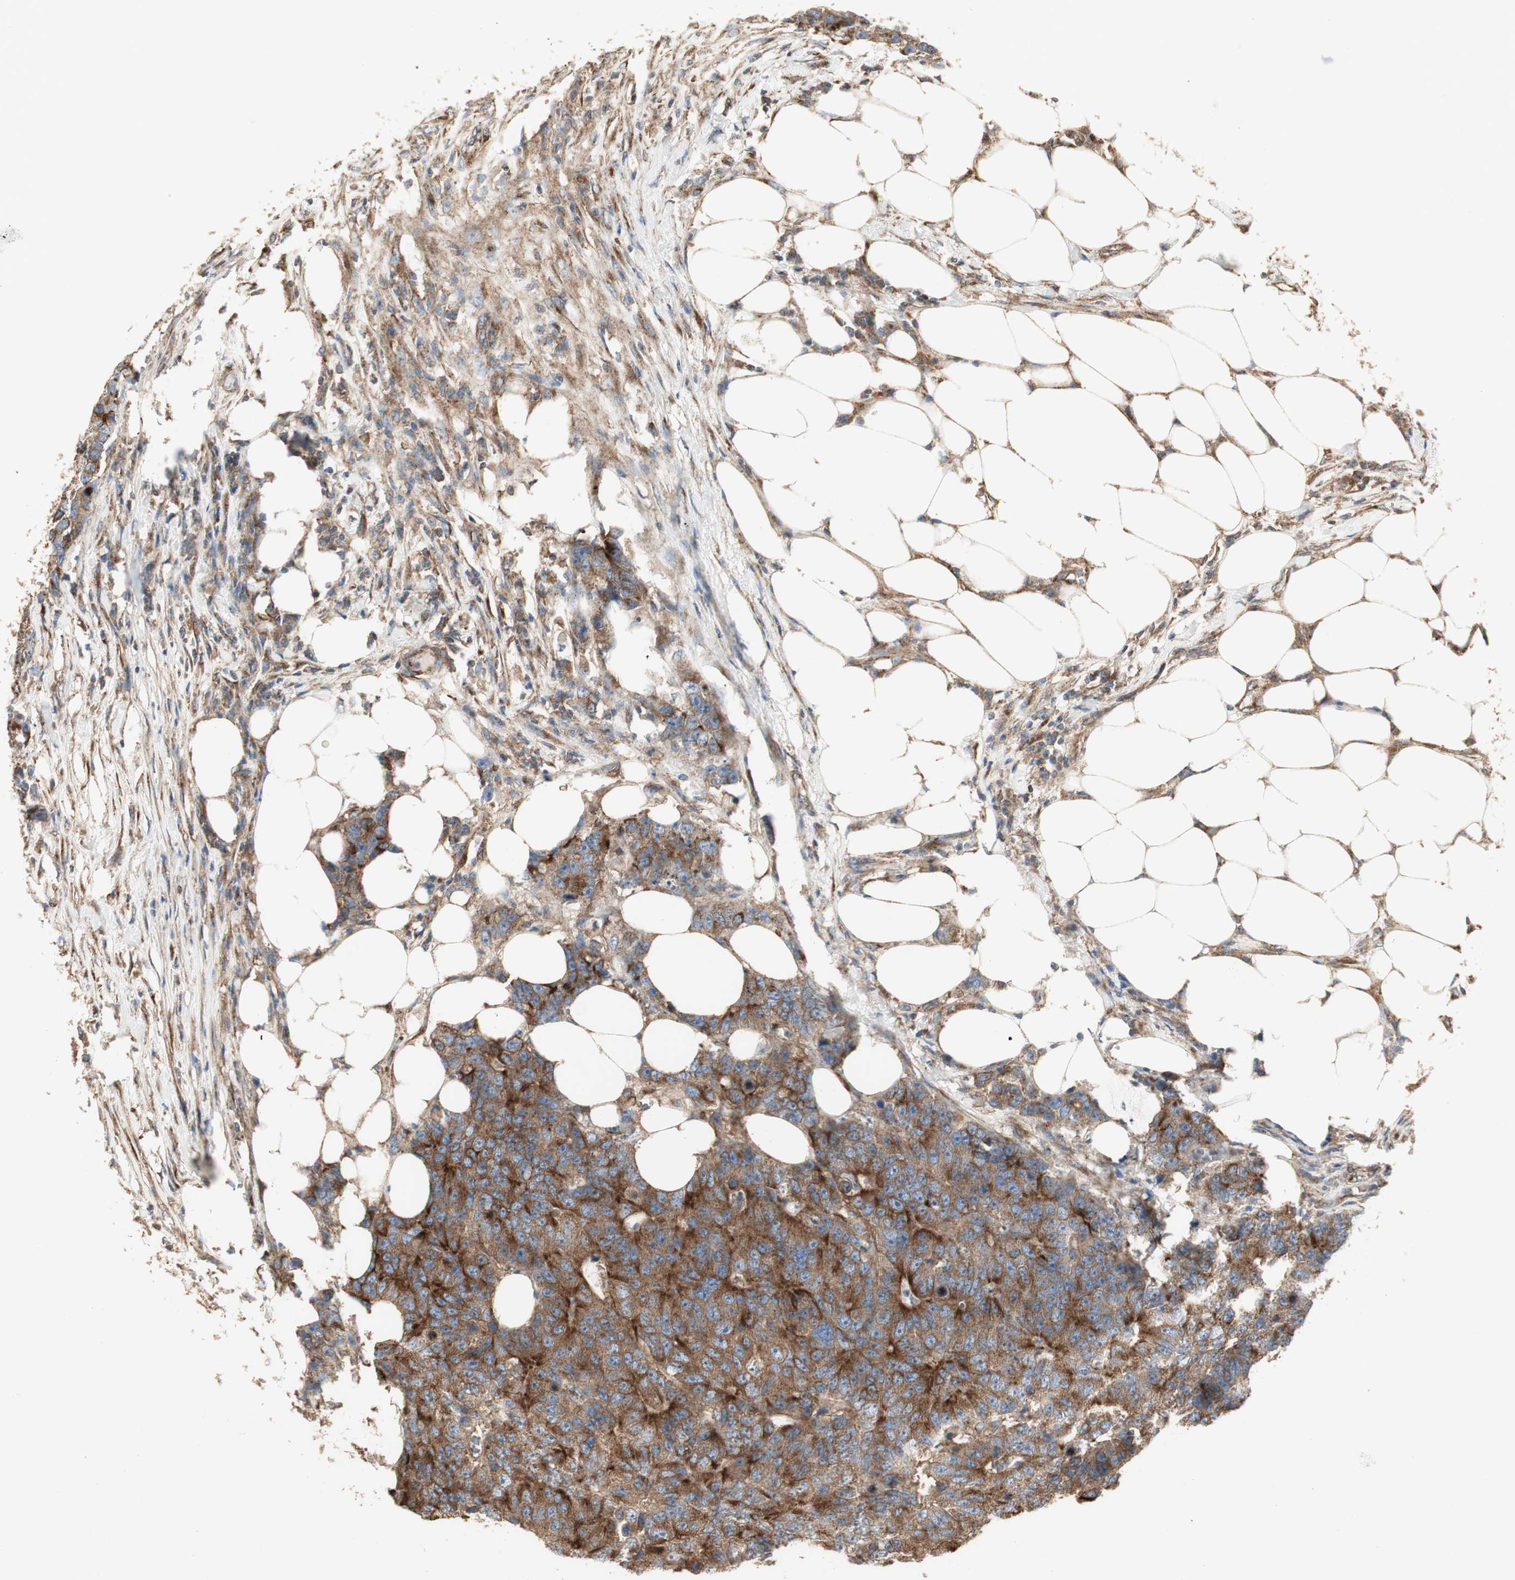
{"staining": {"intensity": "strong", "quantity": ">75%", "location": "cytoplasmic/membranous"}, "tissue": "colorectal cancer", "cell_type": "Tumor cells", "image_type": "cancer", "snomed": [{"axis": "morphology", "description": "Adenocarcinoma, NOS"}, {"axis": "topography", "description": "Colon"}], "caption": "Tumor cells show strong cytoplasmic/membranous expression in about >75% of cells in colorectal cancer (adenocarcinoma).", "gene": "H6PD", "patient": {"sex": "female", "age": 86}}